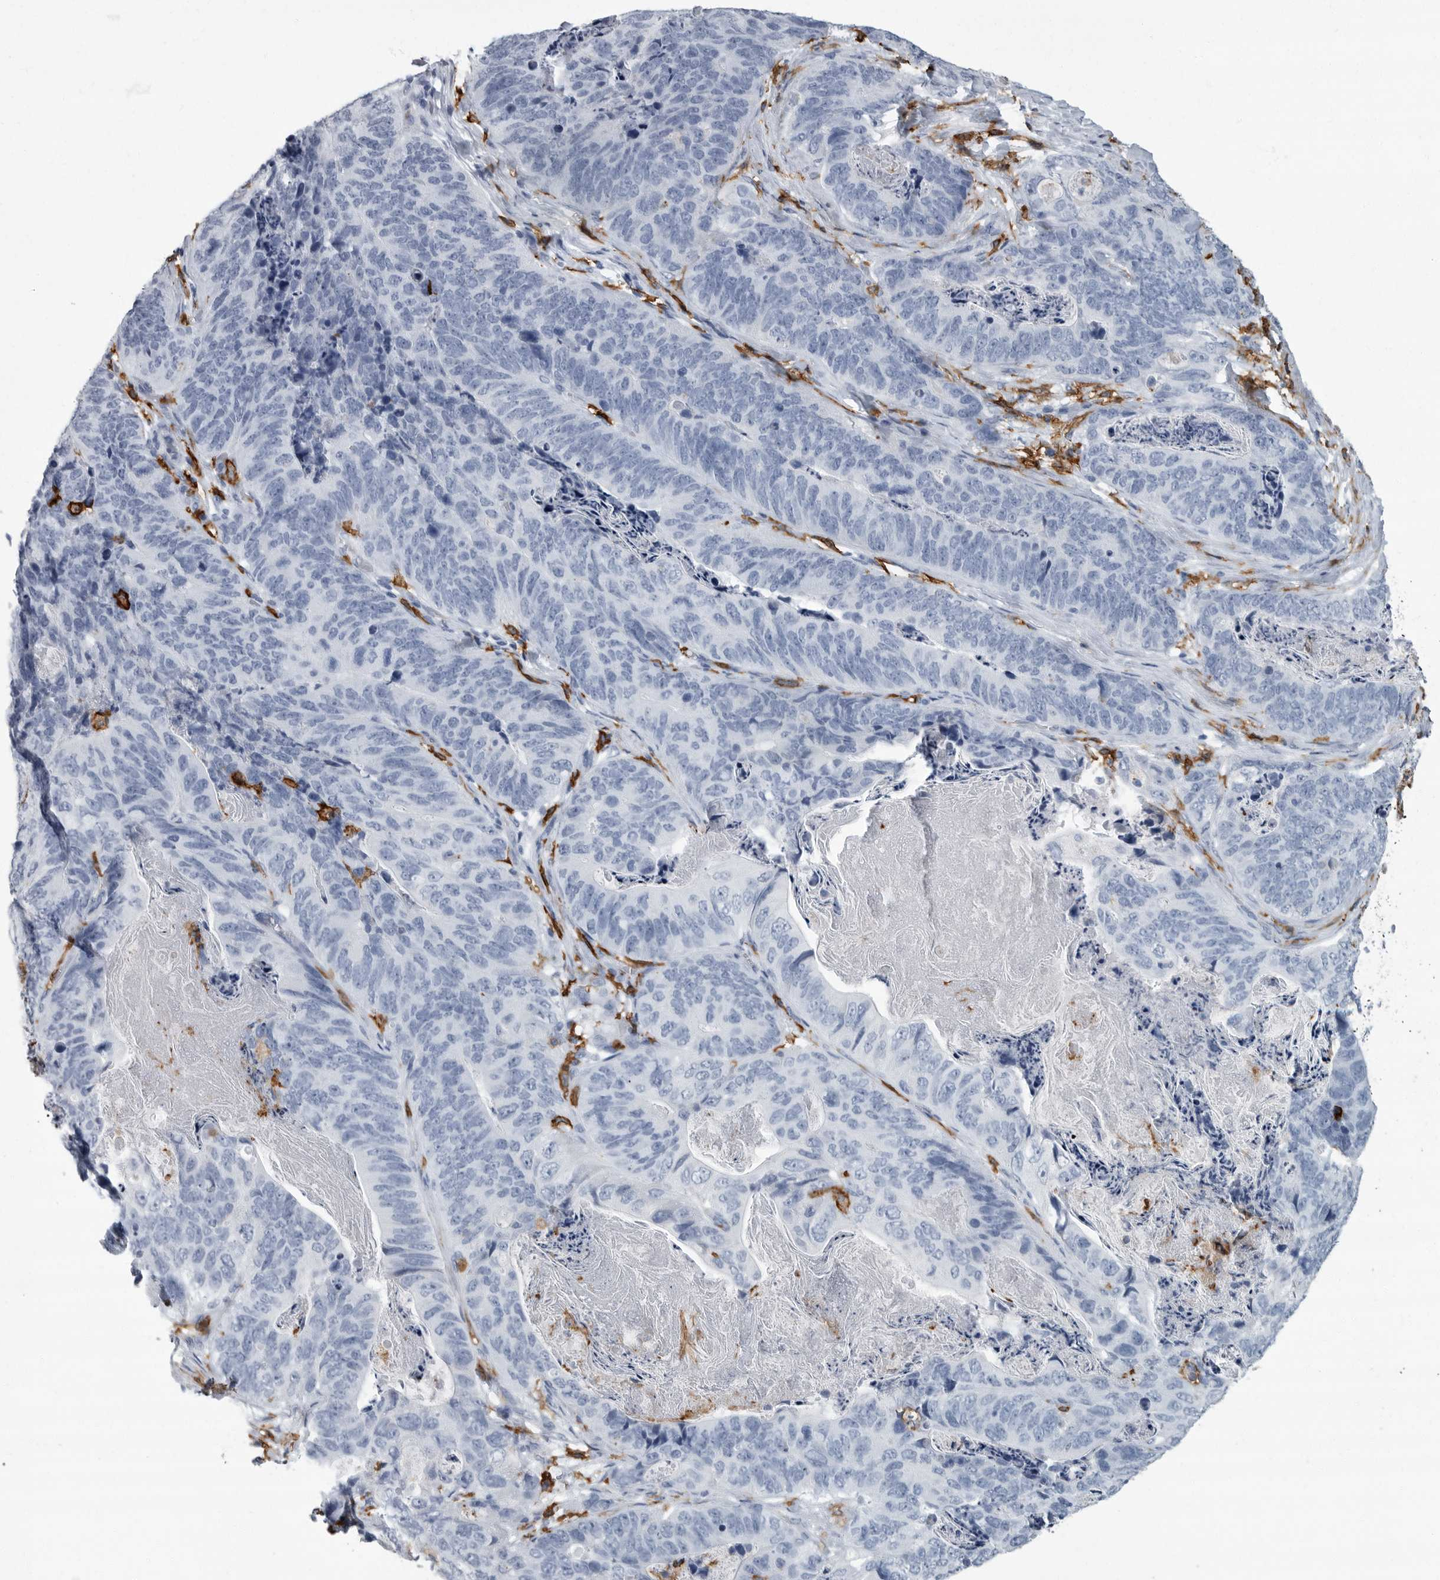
{"staining": {"intensity": "negative", "quantity": "none", "location": "none"}, "tissue": "stomach cancer", "cell_type": "Tumor cells", "image_type": "cancer", "snomed": [{"axis": "morphology", "description": "Normal tissue, NOS"}, {"axis": "morphology", "description": "Adenocarcinoma, NOS"}, {"axis": "topography", "description": "Stomach"}], "caption": "IHC of adenocarcinoma (stomach) reveals no staining in tumor cells.", "gene": "FCER1G", "patient": {"sex": "female", "age": 89}}